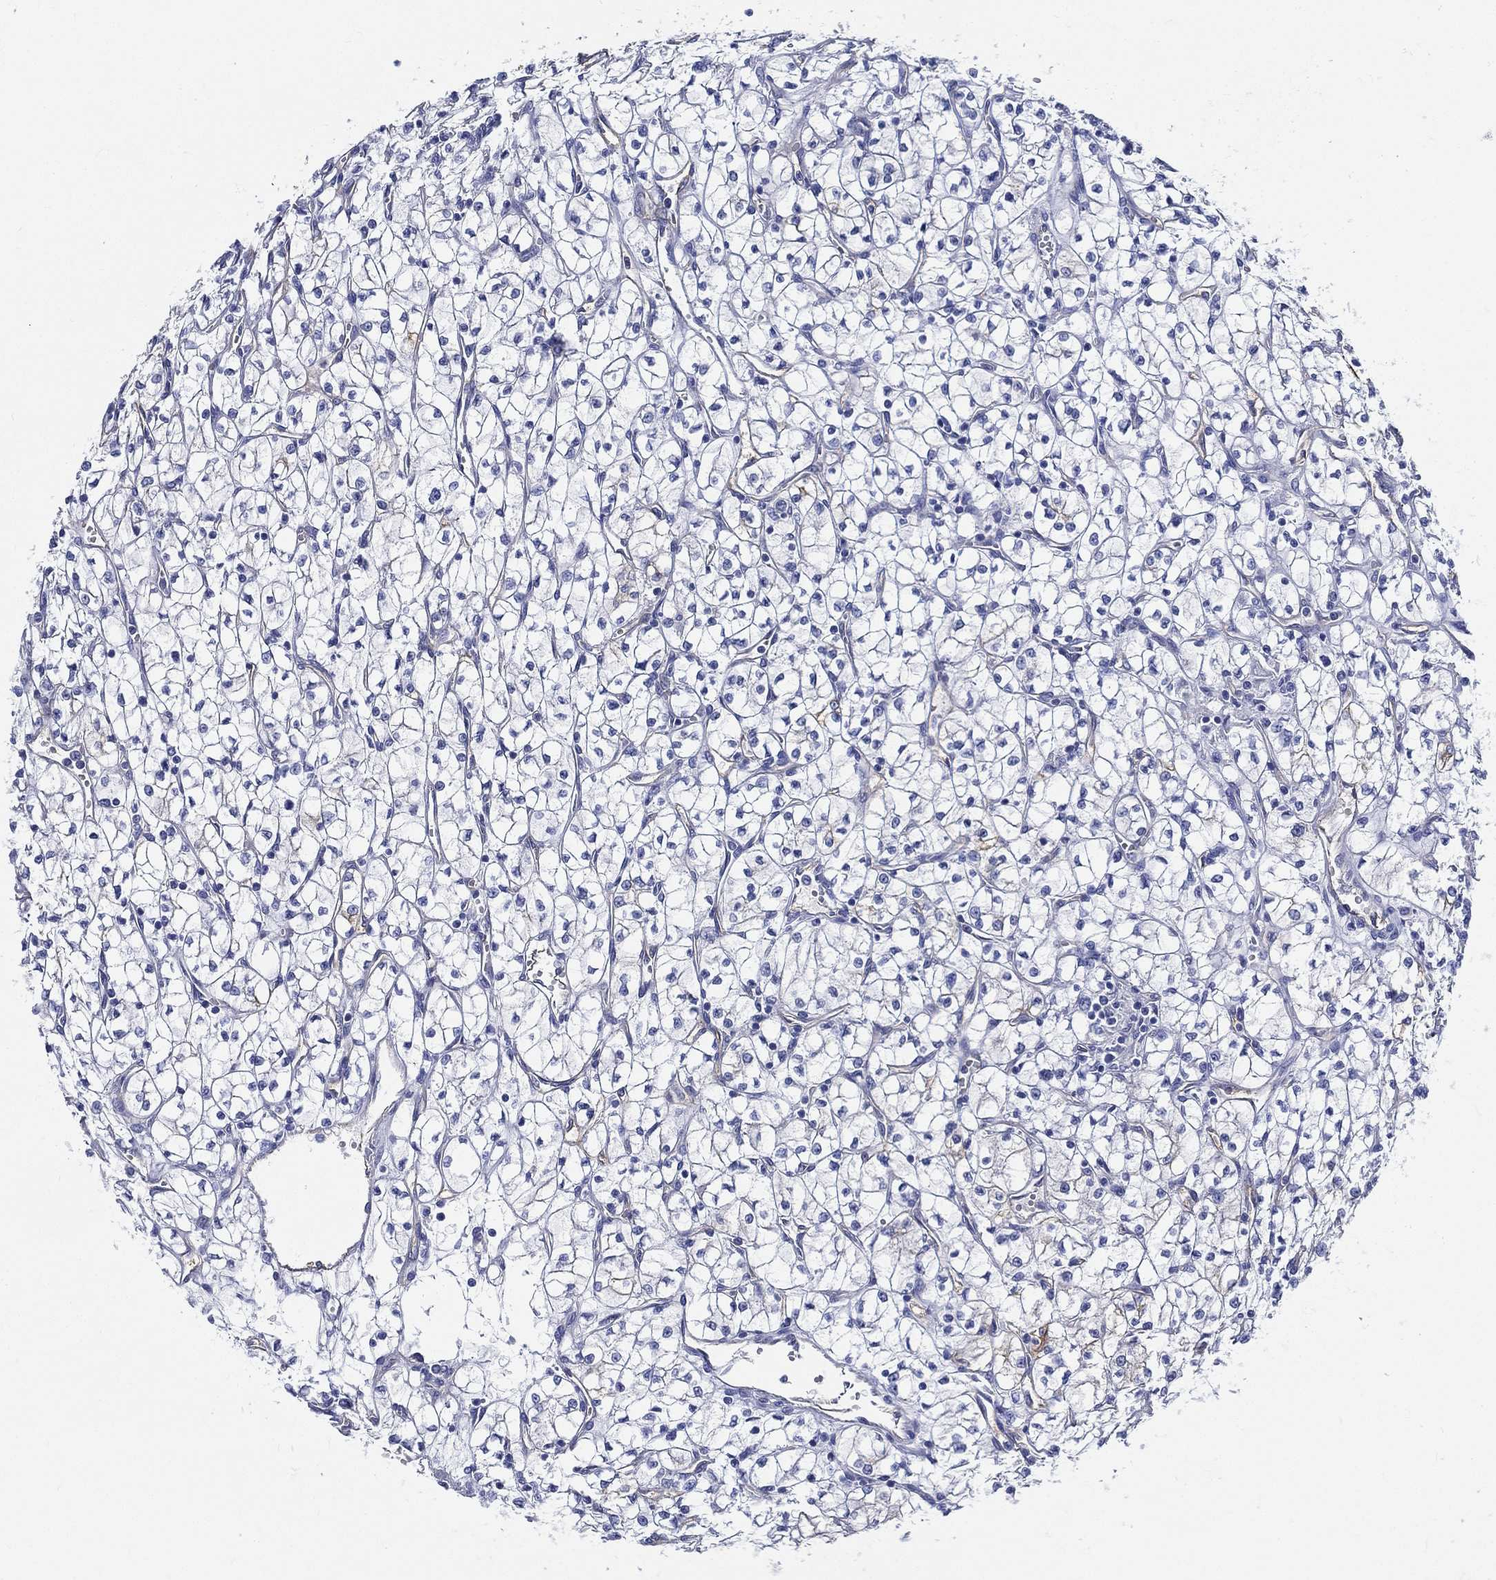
{"staining": {"intensity": "moderate", "quantity": "<25%", "location": "cytoplasmic/membranous"}, "tissue": "renal cancer", "cell_type": "Tumor cells", "image_type": "cancer", "snomed": [{"axis": "morphology", "description": "Adenocarcinoma, NOS"}, {"axis": "topography", "description": "Kidney"}], "caption": "Renal cancer stained with DAB immunohistochemistry demonstrates low levels of moderate cytoplasmic/membranous positivity in approximately <25% of tumor cells.", "gene": "NEDD9", "patient": {"sex": "female", "age": 64}}